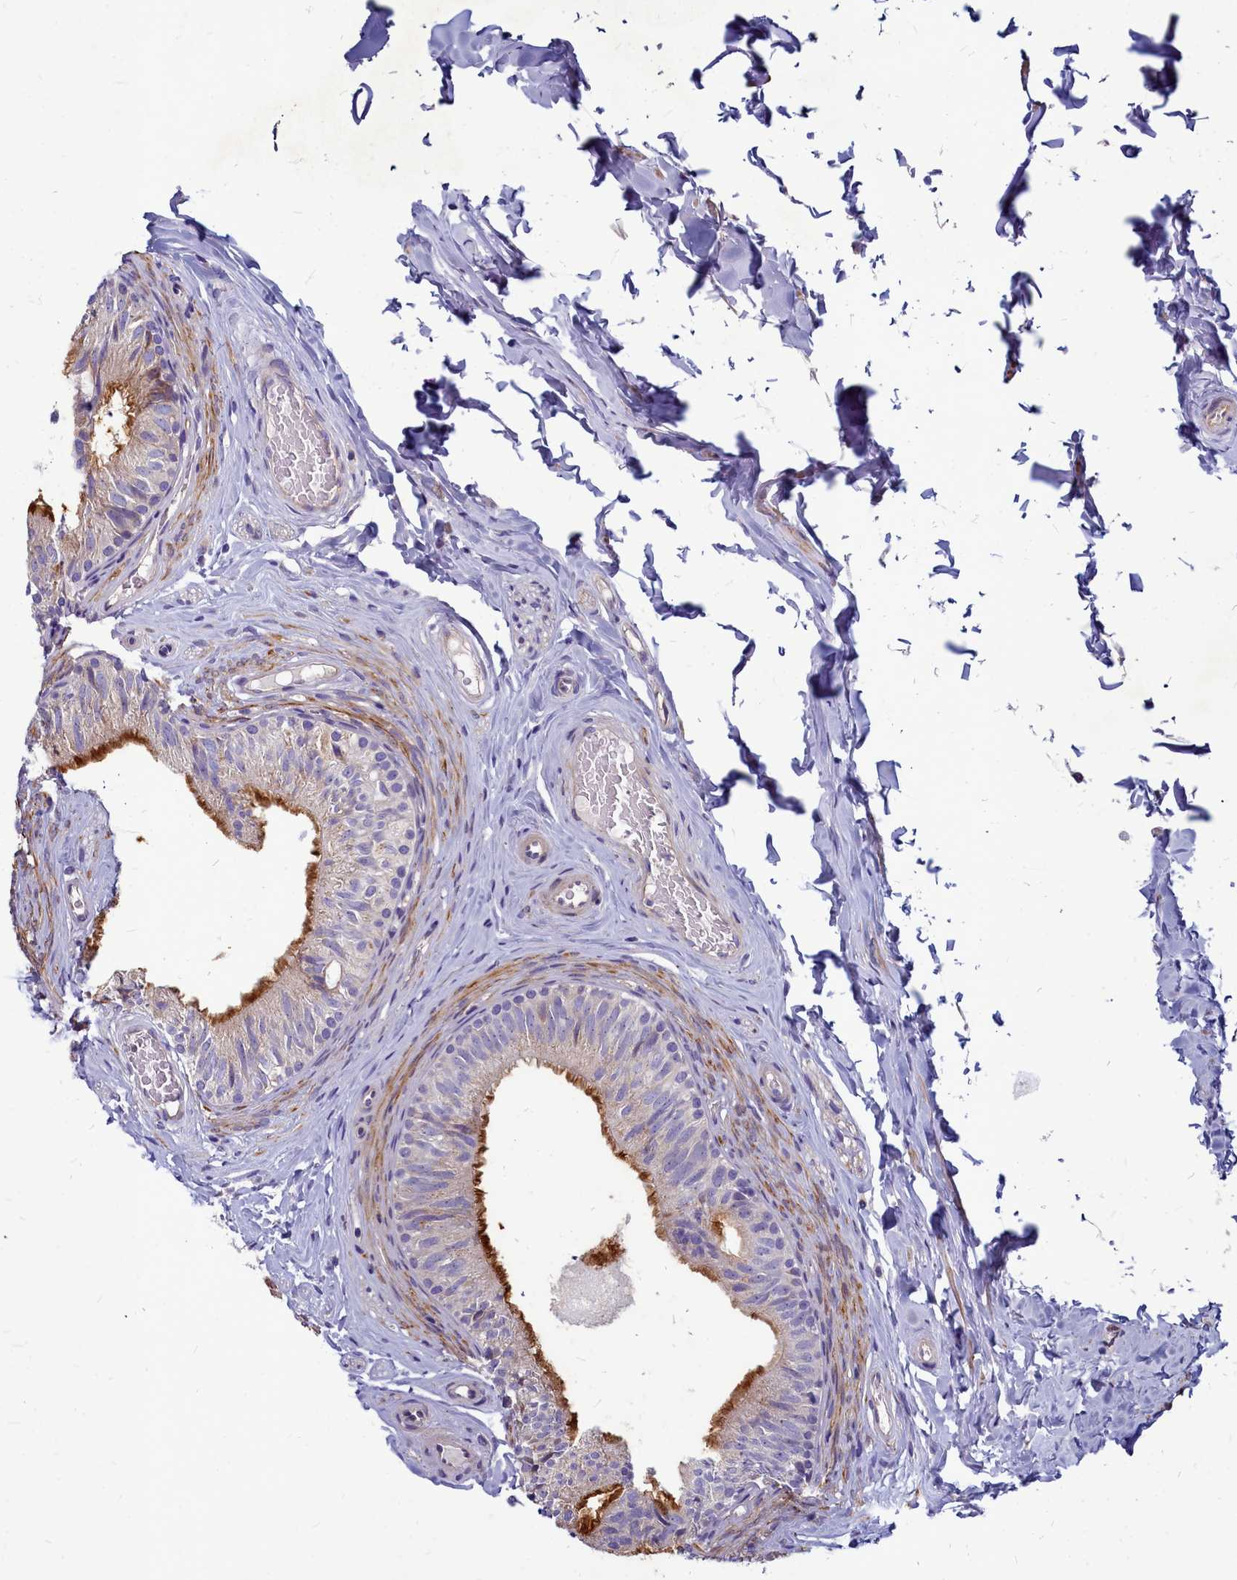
{"staining": {"intensity": "moderate", "quantity": "25%-75%", "location": "cytoplasmic/membranous"}, "tissue": "epididymis", "cell_type": "Glandular cells", "image_type": "normal", "snomed": [{"axis": "morphology", "description": "Normal tissue, NOS"}, {"axis": "topography", "description": "Epididymis"}], "caption": "This histopathology image shows immunohistochemistry staining of unremarkable epididymis, with medium moderate cytoplasmic/membranous positivity in about 25%-75% of glandular cells.", "gene": "SMPD4", "patient": {"sex": "male", "age": 34}}